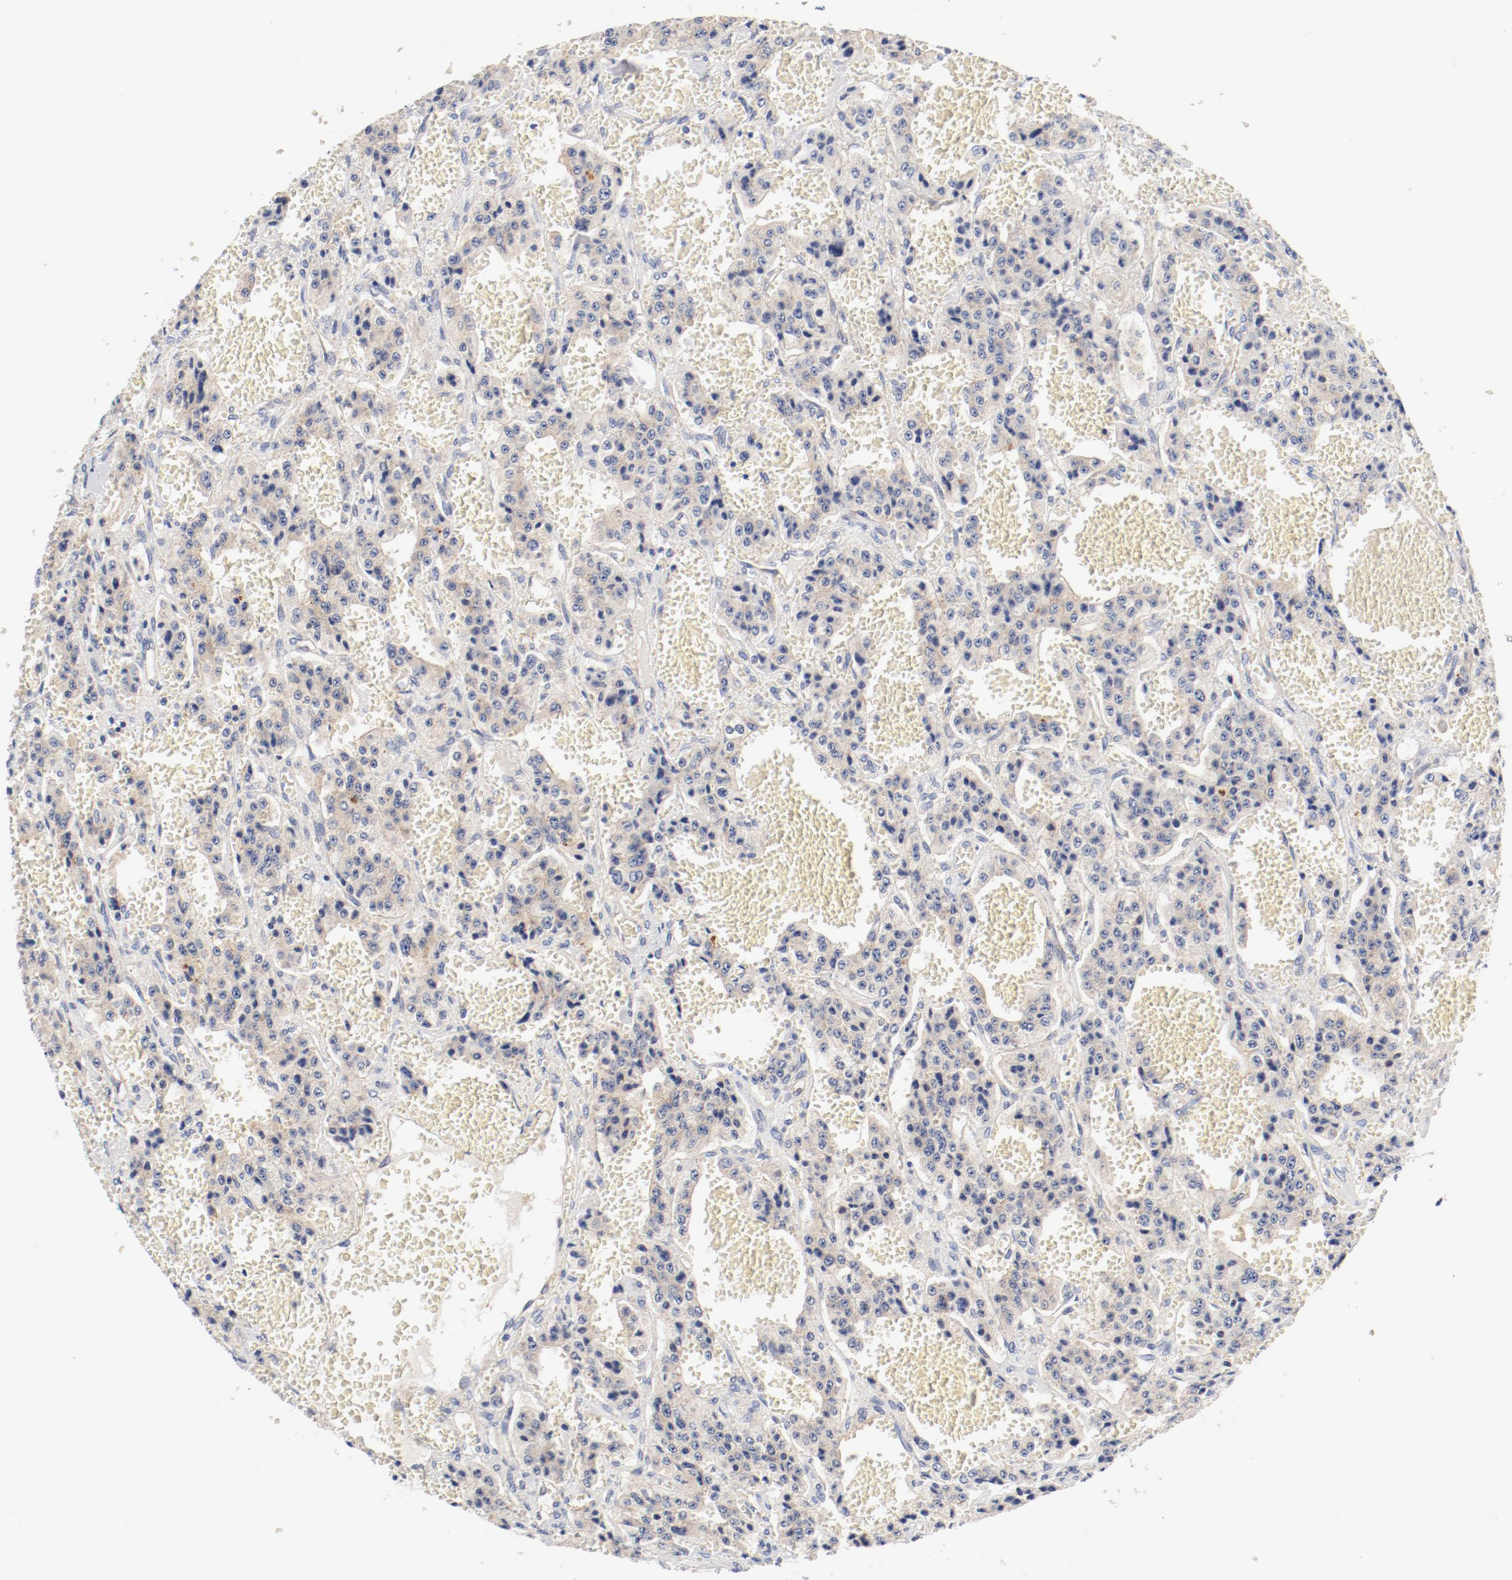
{"staining": {"intensity": "weak", "quantity": "<25%", "location": "cytoplasmic/membranous"}, "tissue": "carcinoid", "cell_type": "Tumor cells", "image_type": "cancer", "snomed": [{"axis": "morphology", "description": "Carcinoid, malignant, NOS"}, {"axis": "topography", "description": "Small intestine"}], "caption": "This is a photomicrograph of immunohistochemistry (IHC) staining of carcinoid, which shows no expression in tumor cells.", "gene": "DYNC1H1", "patient": {"sex": "male", "age": 52}}